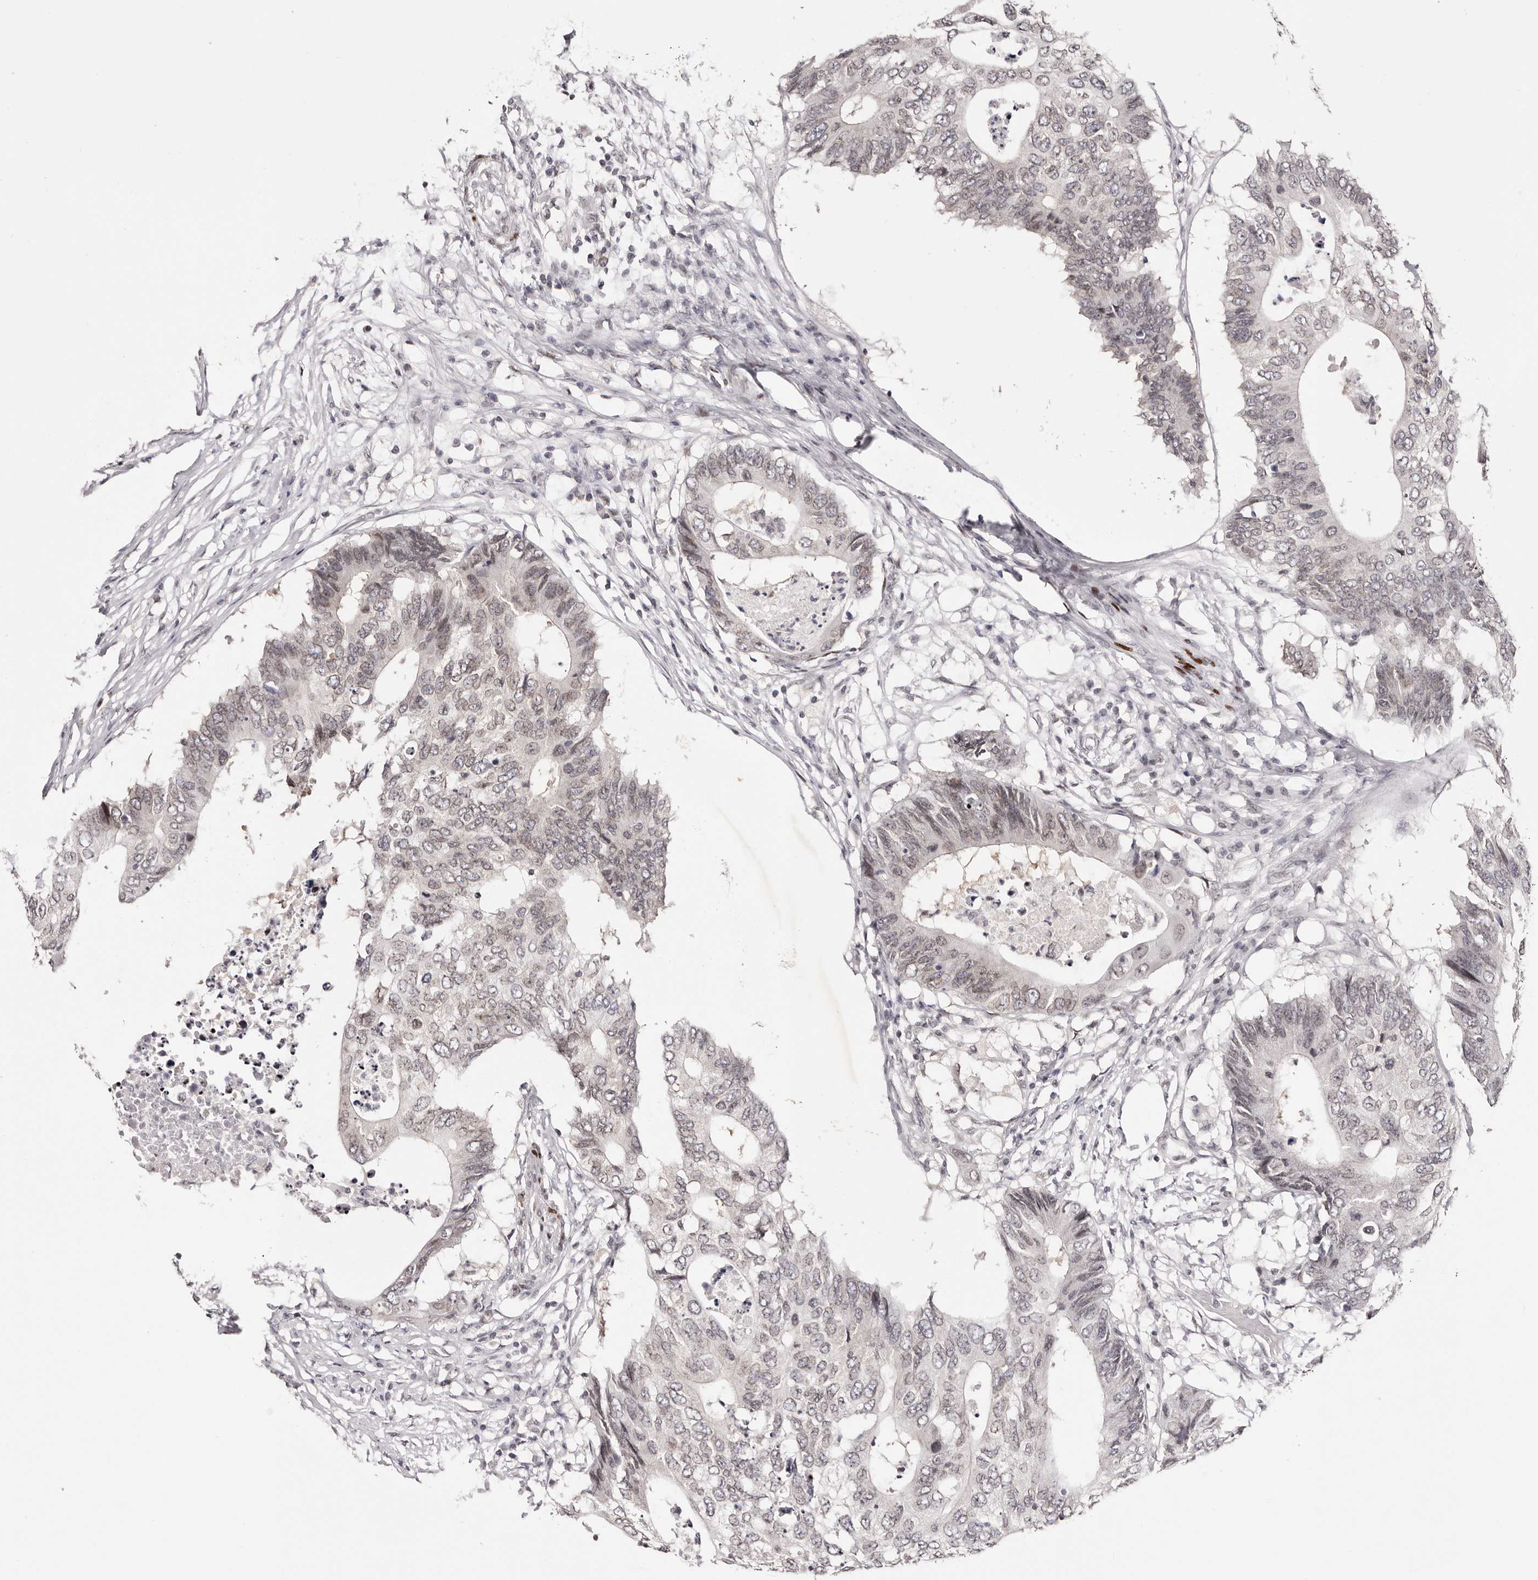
{"staining": {"intensity": "weak", "quantity": "25%-75%", "location": "nuclear"}, "tissue": "colorectal cancer", "cell_type": "Tumor cells", "image_type": "cancer", "snomed": [{"axis": "morphology", "description": "Adenocarcinoma, NOS"}, {"axis": "topography", "description": "Colon"}], "caption": "About 25%-75% of tumor cells in human colorectal cancer (adenocarcinoma) show weak nuclear protein positivity as visualized by brown immunohistochemical staining.", "gene": "NUP153", "patient": {"sex": "male", "age": 71}}